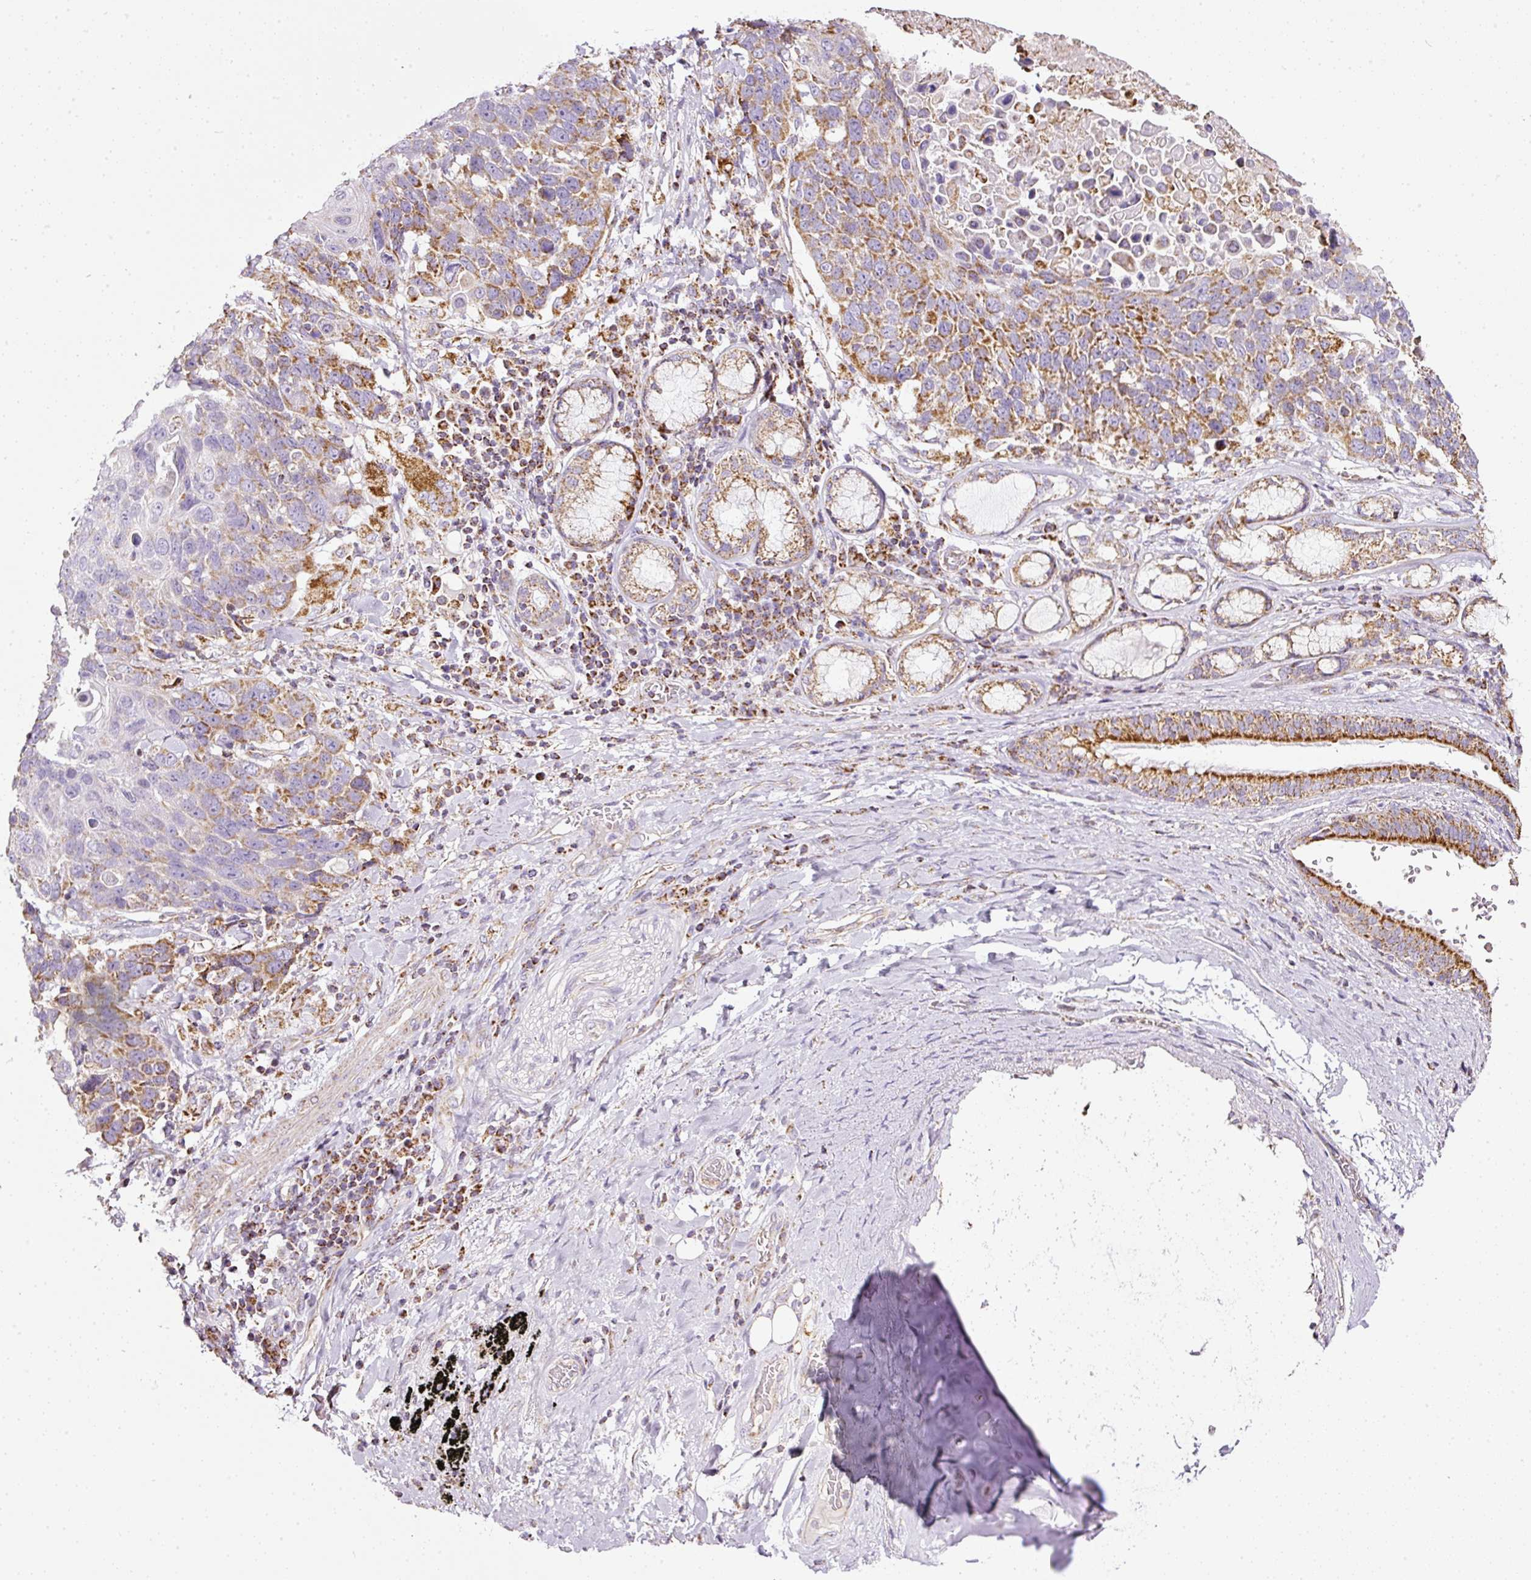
{"staining": {"intensity": "moderate", "quantity": "25%-75%", "location": "cytoplasmic/membranous"}, "tissue": "lung cancer", "cell_type": "Tumor cells", "image_type": "cancer", "snomed": [{"axis": "morphology", "description": "Squamous cell carcinoma, NOS"}, {"axis": "topography", "description": "Lung"}], "caption": "Human lung squamous cell carcinoma stained with a protein marker shows moderate staining in tumor cells.", "gene": "SDHA", "patient": {"sex": "male", "age": 66}}